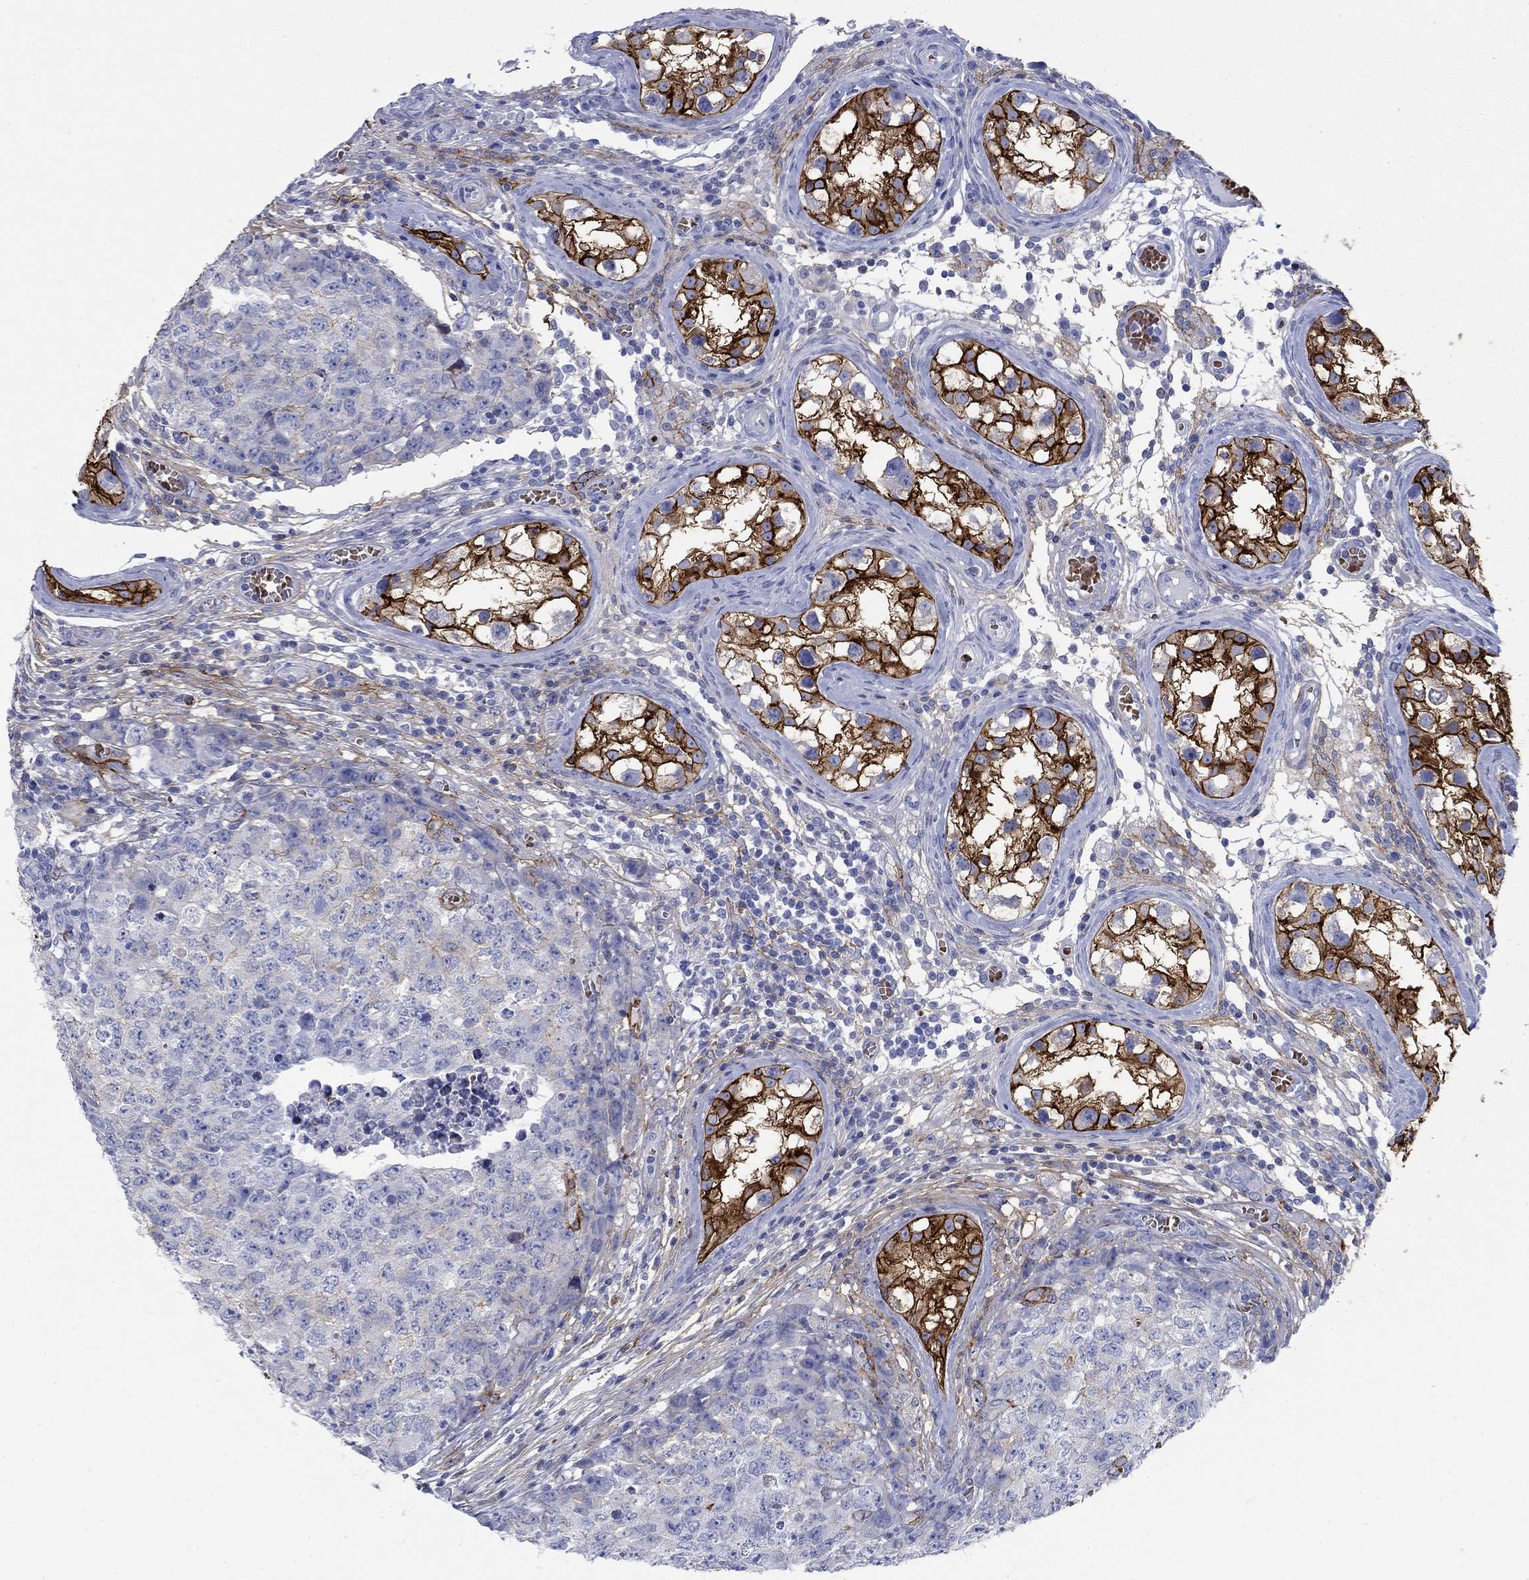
{"staining": {"intensity": "negative", "quantity": "none", "location": "none"}, "tissue": "testis cancer", "cell_type": "Tumor cells", "image_type": "cancer", "snomed": [{"axis": "morphology", "description": "Carcinoma, Embryonal, NOS"}, {"axis": "topography", "description": "Testis"}], "caption": "Human embryonal carcinoma (testis) stained for a protein using immunohistochemistry (IHC) shows no staining in tumor cells.", "gene": "GPC1", "patient": {"sex": "male", "age": 23}}